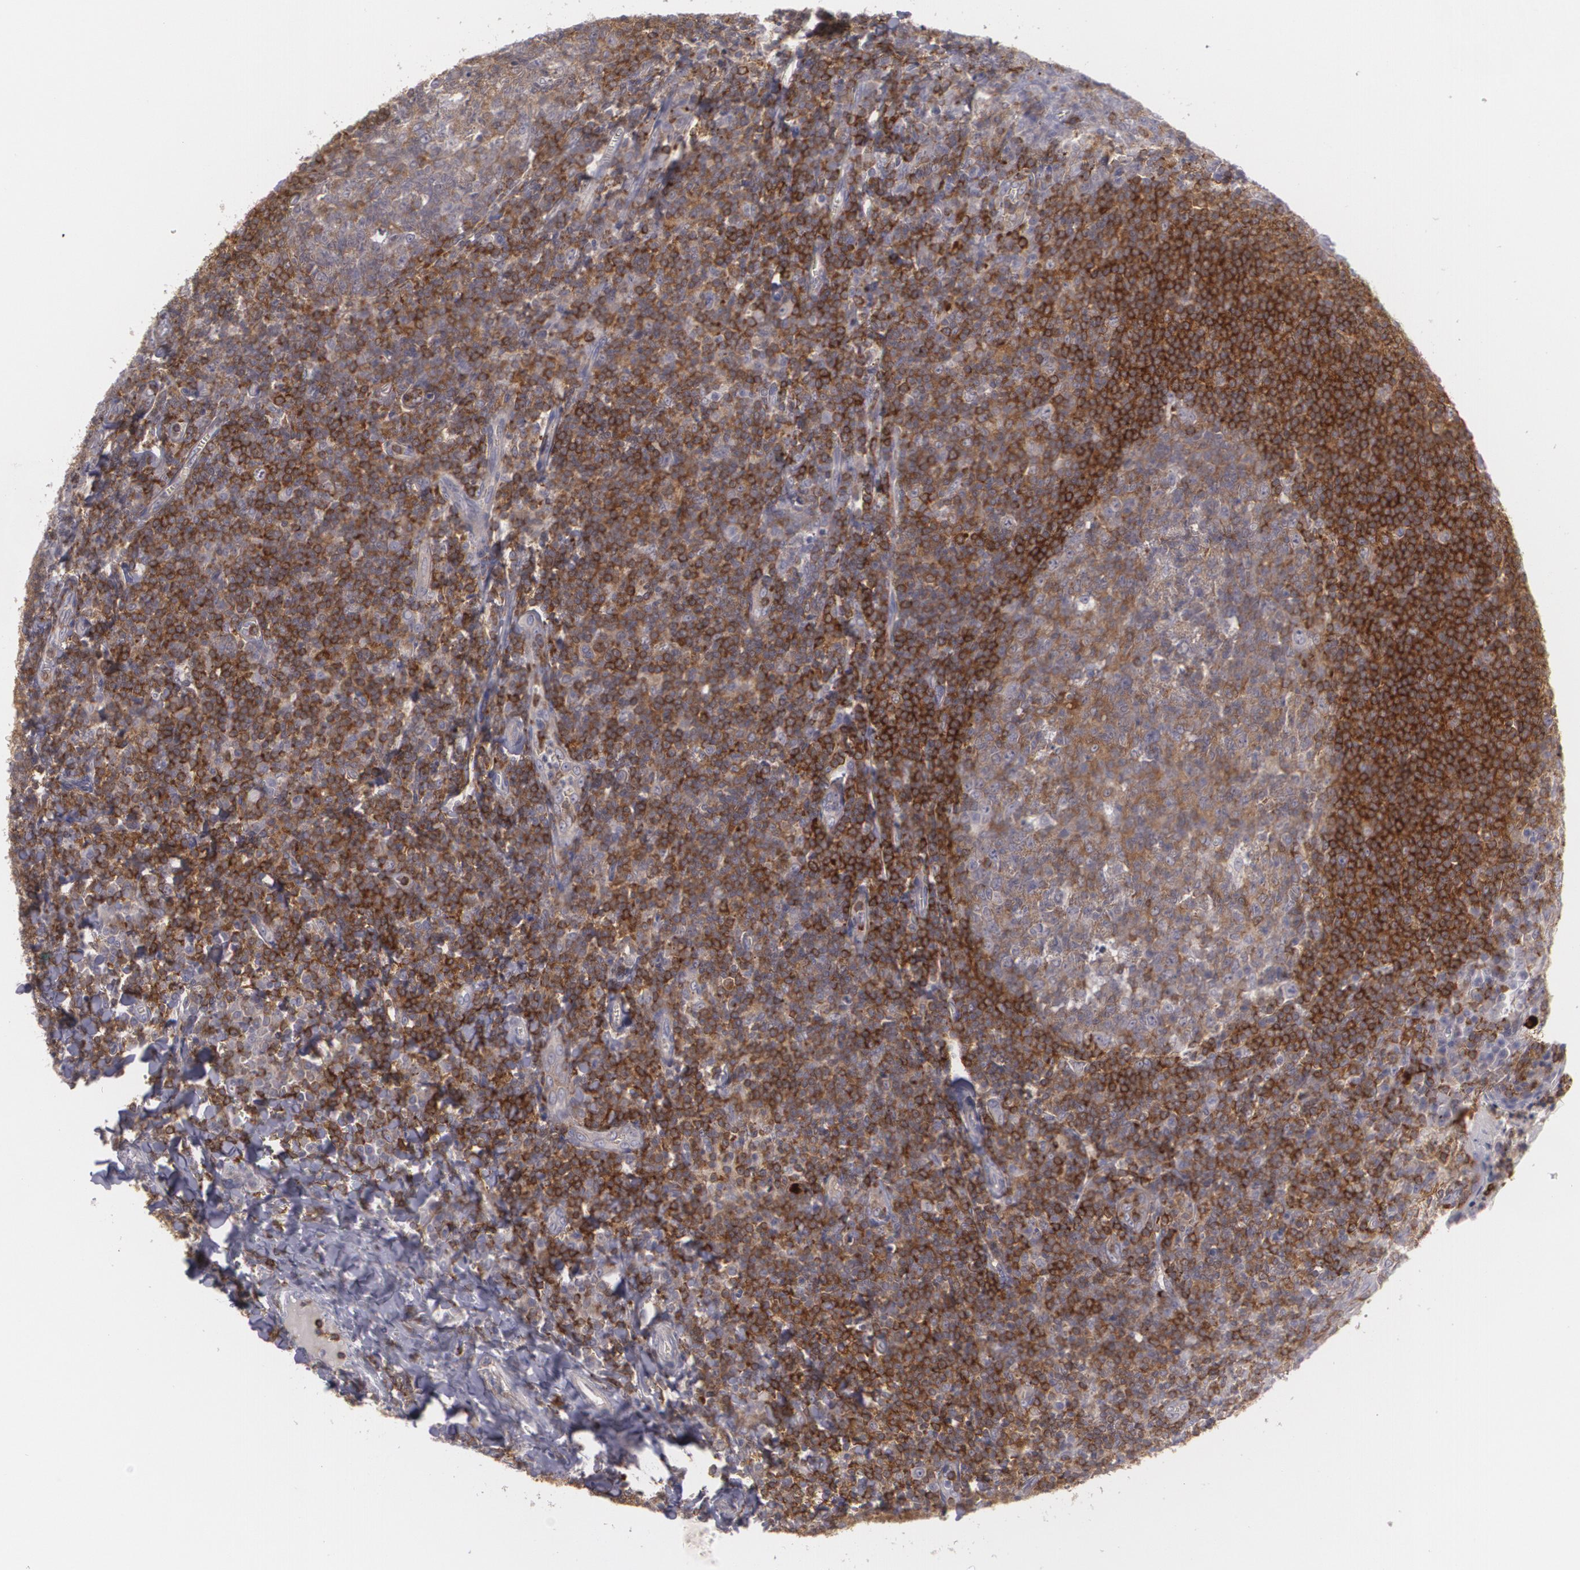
{"staining": {"intensity": "weak", "quantity": ">75%", "location": "cytoplasmic/membranous"}, "tissue": "tonsil", "cell_type": "Germinal center cells", "image_type": "normal", "snomed": [{"axis": "morphology", "description": "Normal tissue, NOS"}, {"axis": "topography", "description": "Tonsil"}], "caption": "A low amount of weak cytoplasmic/membranous staining is appreciated in approximately >75% of germinal center cells in unremarkable tonsil. The protein of interest is shown in brown color, while the nuclei are stained blue.", "gene": "BIN1", "patient": {"sex": "male", "age": 31}}